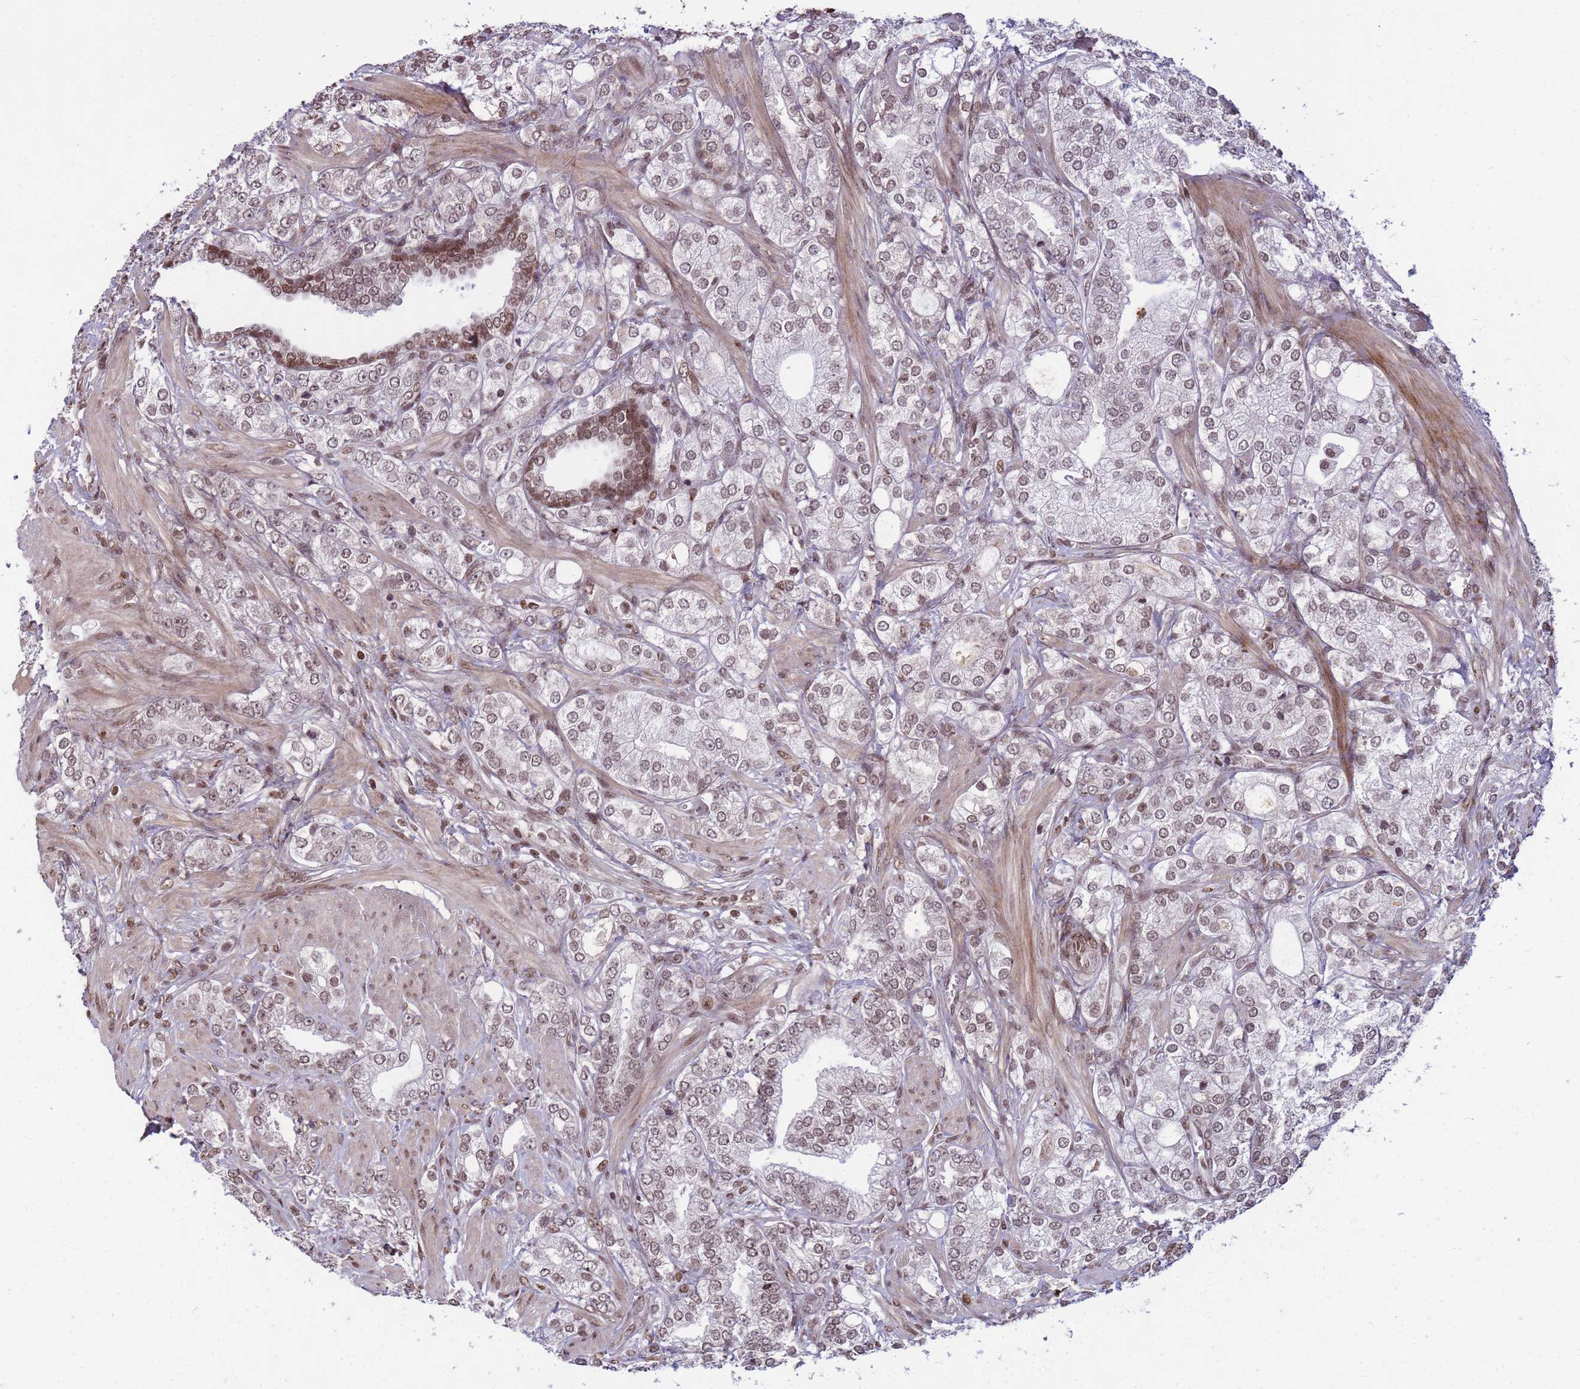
{"staining": {"intensity": "moderate", "quantity": ">75%", "location": "nuclear"}, "tissue": "prostate cancer", "cell_type": "Tumor cells", "image_type": "cancer", "snomed": [{"axis": "morphology", "description": "Adenocarcinoma, High grade"}, {"axis": "topography", "description": "Prostate"}], "caption": "Immunohistochemical staining of adenocarcinoma (high-grade) (prostate) shows medium levels of moderate nuclear staining in about >75% of tumor cells.", "gene": "H3-3B", "patient": {"sex": "male", "age": 50}}